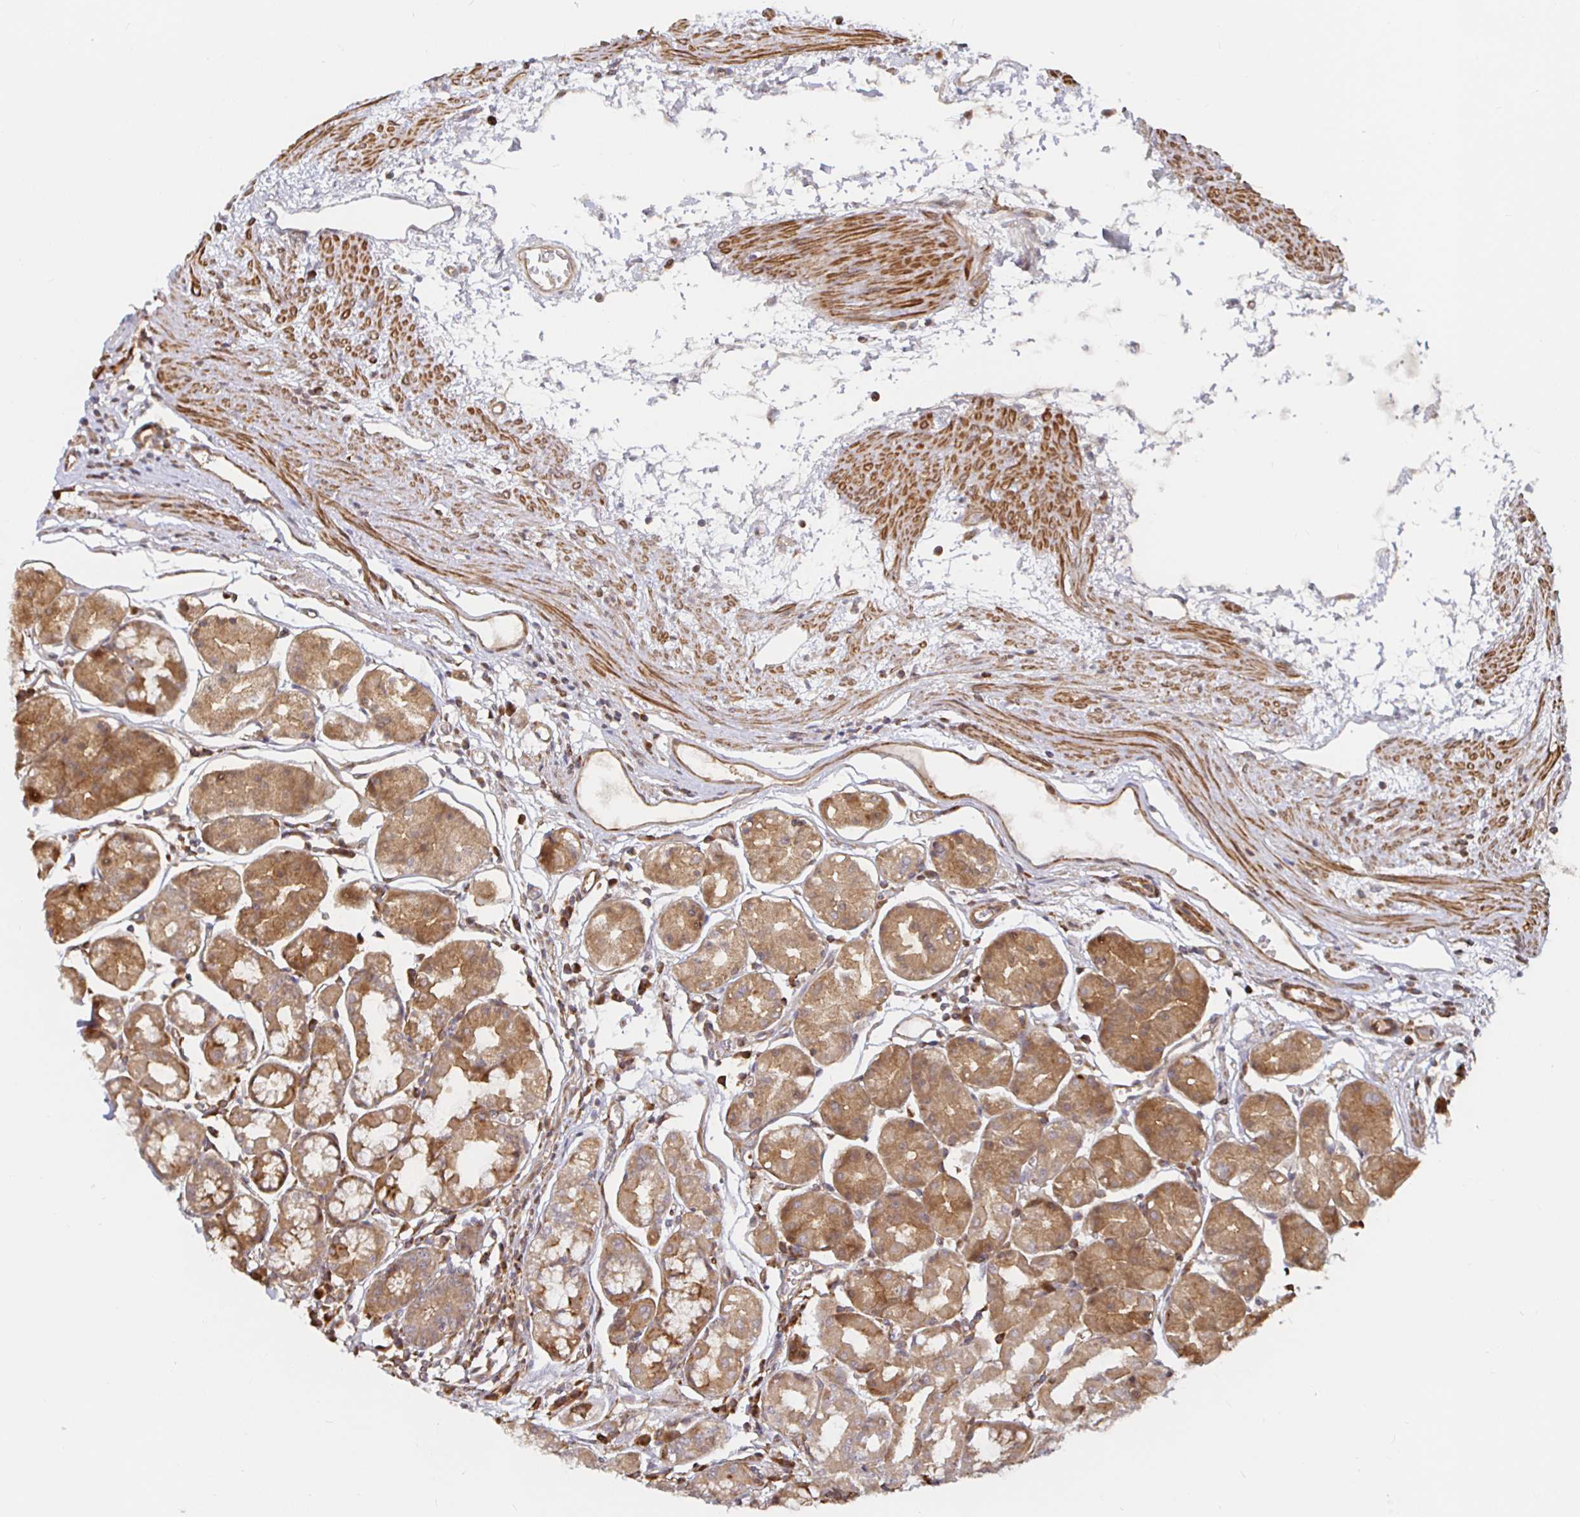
{"staining": {"intensity": "moderate", "quantity": ">75%", "location": "cytoplasmic/membranous"}, "tissue": "stomach", "cell_type": "Glandular cells", "image_type": "normal", "snomed": [{"axis": "morphology", "description": "Normal tissue, NOS"}, {"axis": "topography", "description": "Stomach"}], "caption": "Immunohistochemistry (IHC) (DAB) staining of benign human stomach reveals moderate cytoplasmic/membranous protein staining in approximately >75% of glandular cells.", "gene": "STRAP", "patient": {"sex": "male", "age": 55}}